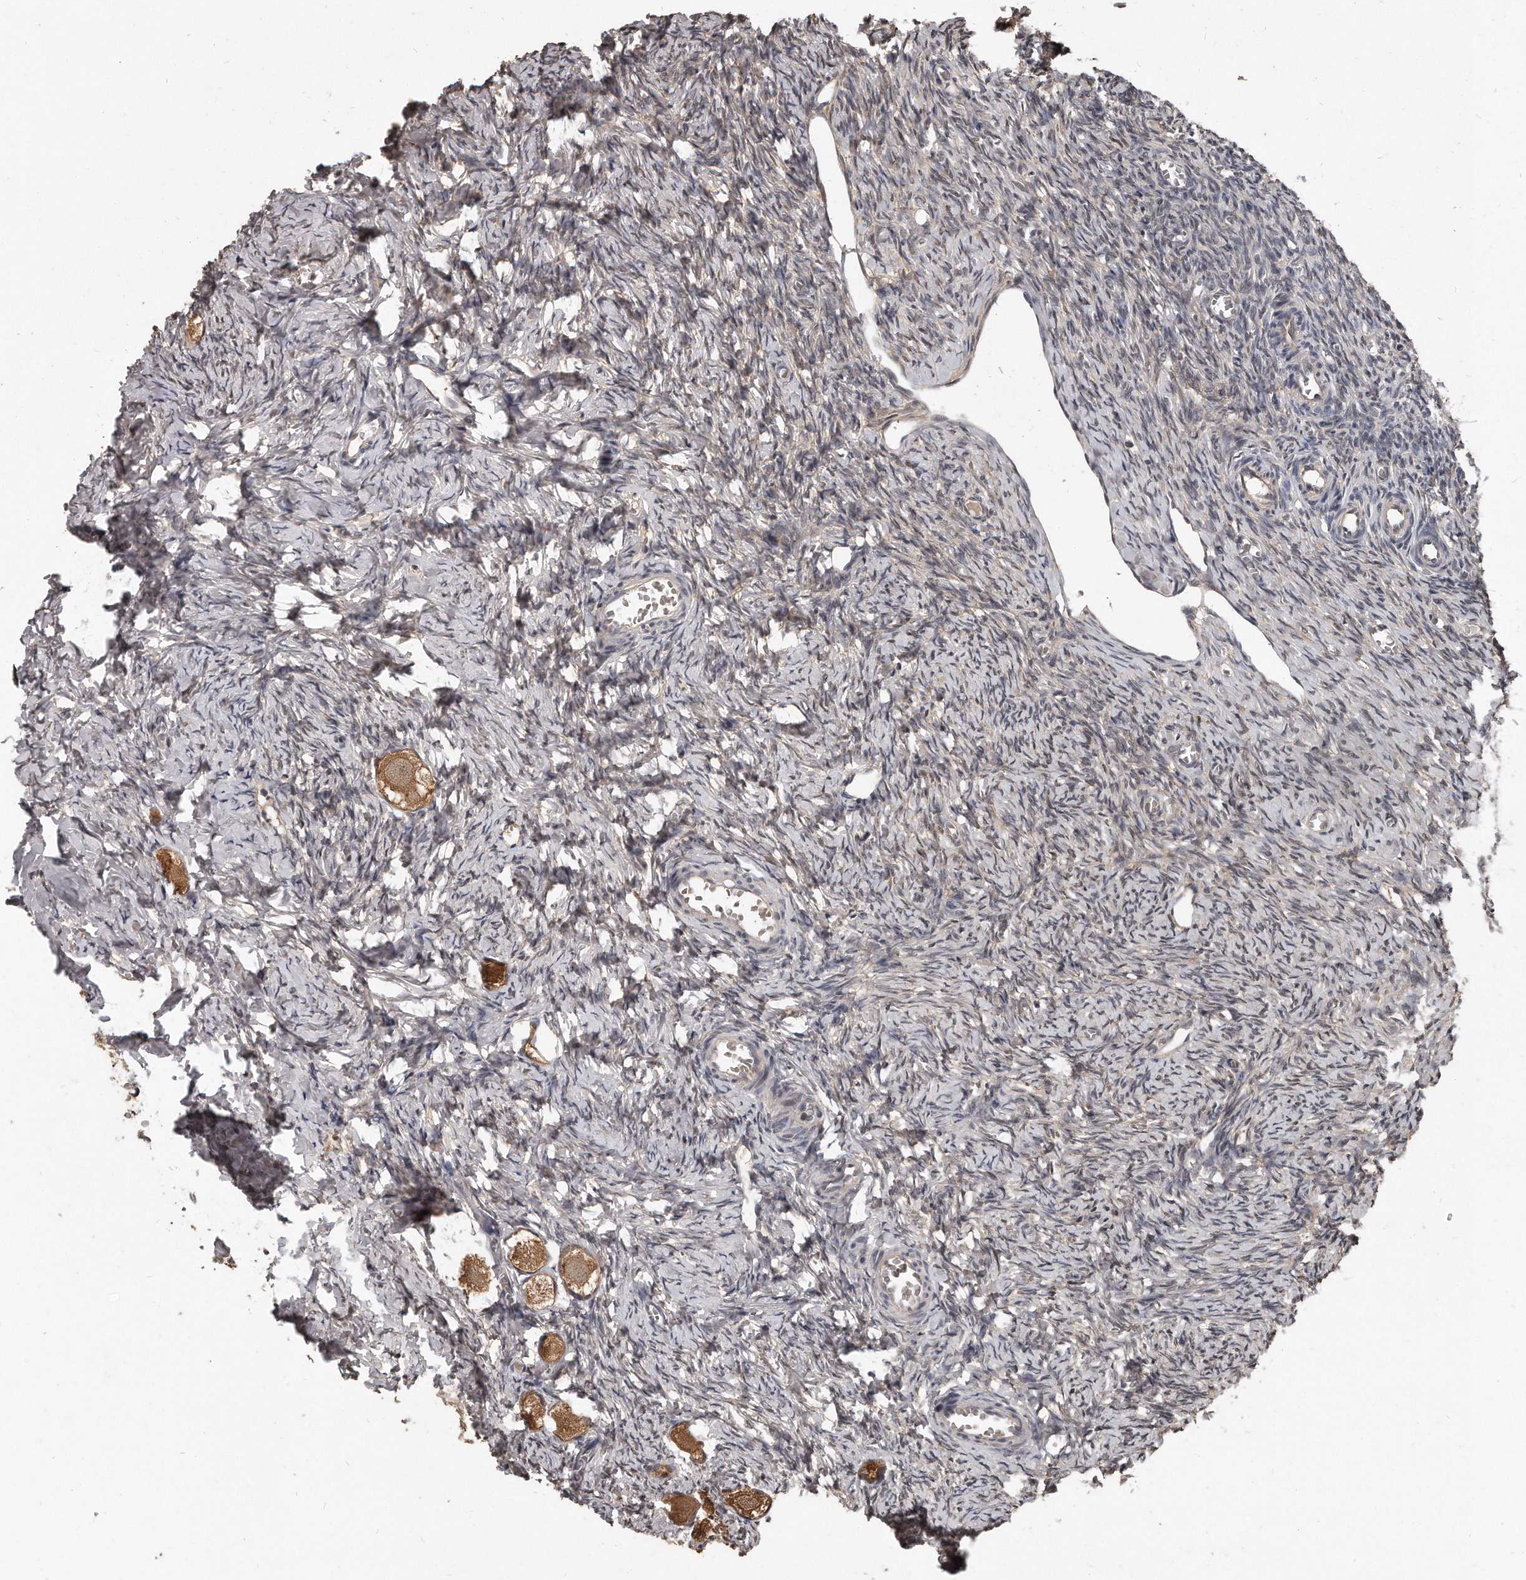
{"staining": {"intensity": "moderate", "quantity": ">75%", "location": "cytoplasmic/membranous"}, "tissue": "ovary", "cell_type": "Follicle cells", "image_type": "normal", "snomed": [{"axis": "morphology", "description": "Normal tissue, NOS"}, {"axis": "topography", "description": "Ovary"}], "caption": "Protein staining of normal ovary exhibits moderate cytoplasmic/membranous positivity in about >75% of follicle cells.", "gene": "GRB10", "patient": {"sex": "female", "age": 27}}